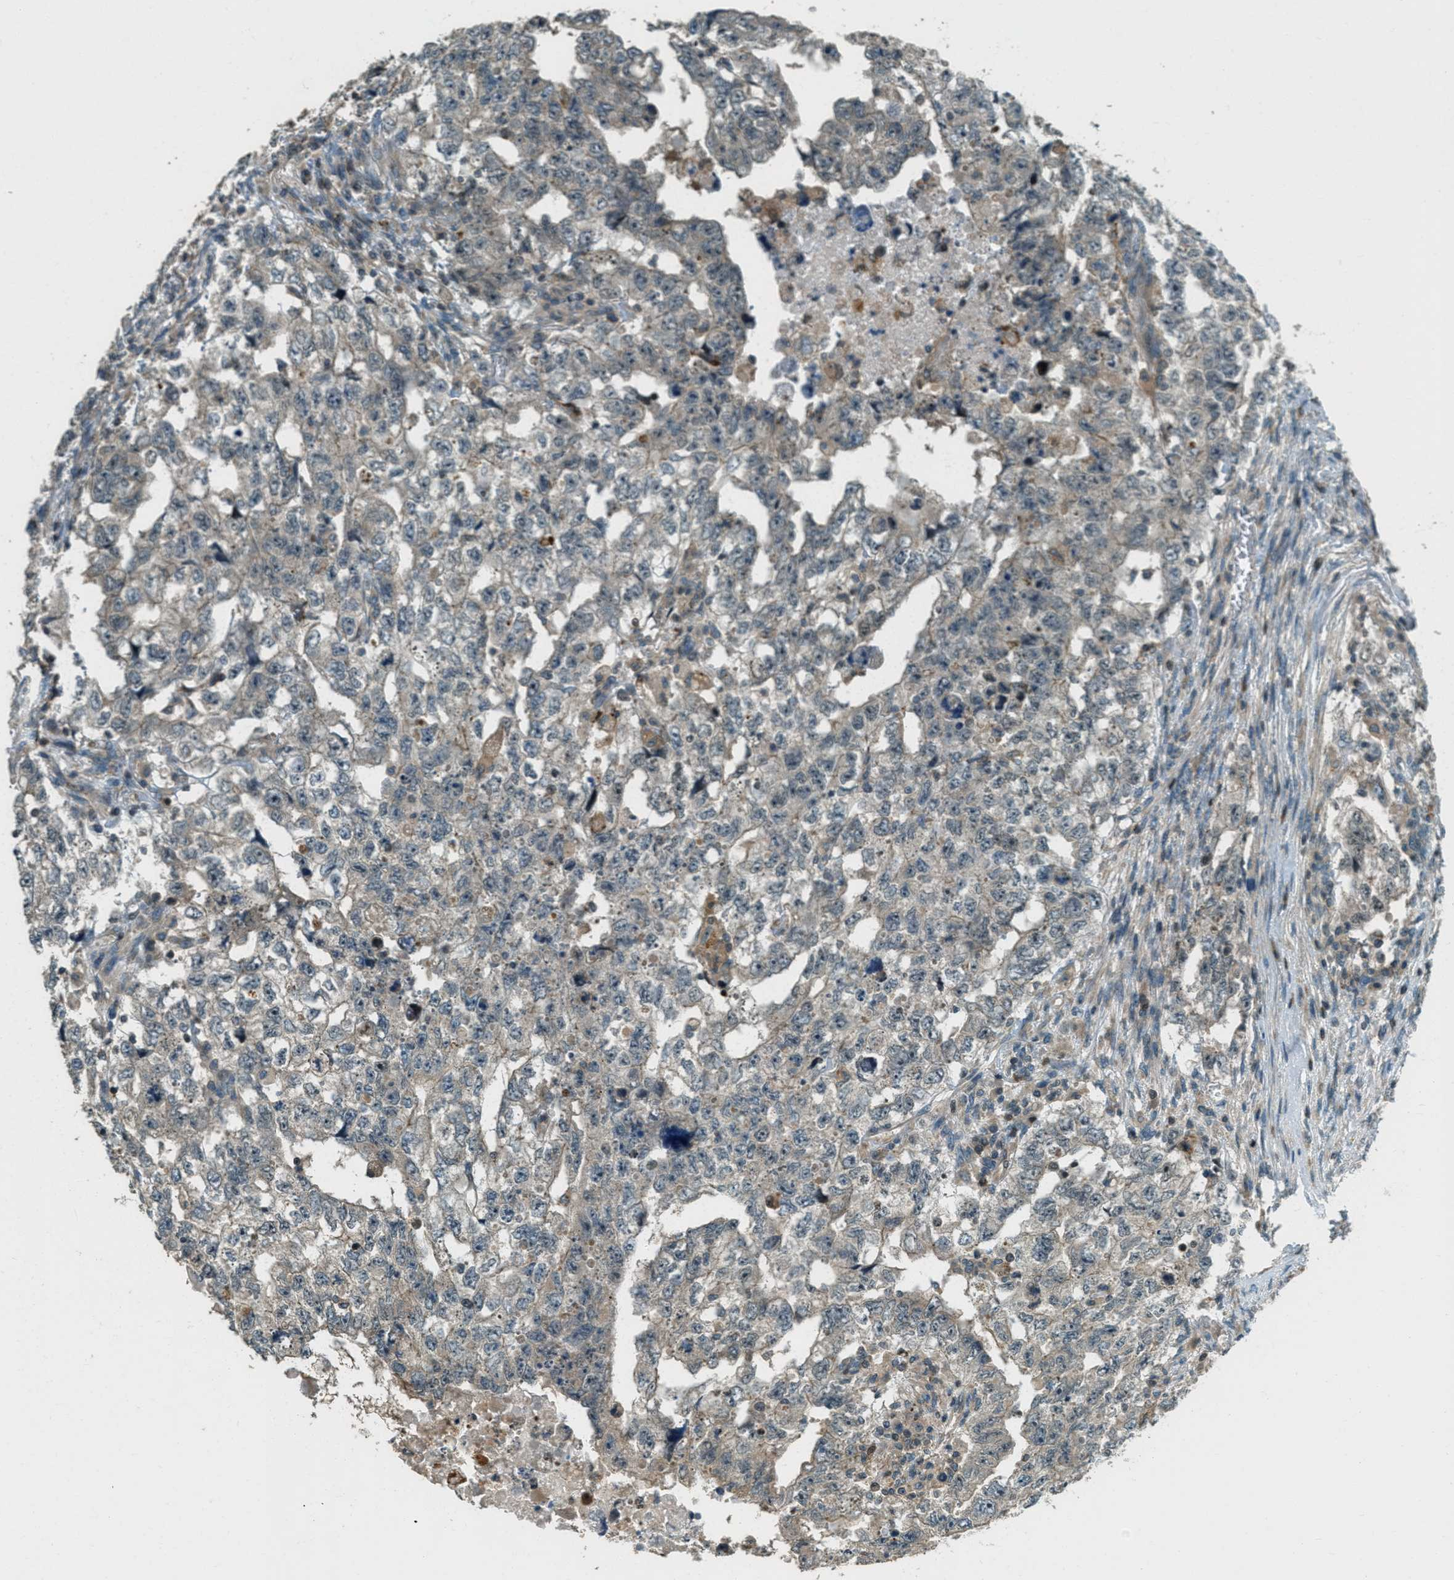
{"staining": {"intensity": "weak", "quantity": "<25%", "location": "cytoplasmic/membranous"}, "tissue": "testis cancer", "cell_type": "Tumor cells", "image_type": "cancer", "snomed": [{"axis": "morphology", "description": "Carcinoma, Embryonal, NOS"}, {"axis": "topography", "description": "Testis"}], "caption": "Tumor cells are negative for protein expression in human embryonal carcinoma (testis).", "gene": "PTPN23", "patient": {"sex": "male", "age": 36}}